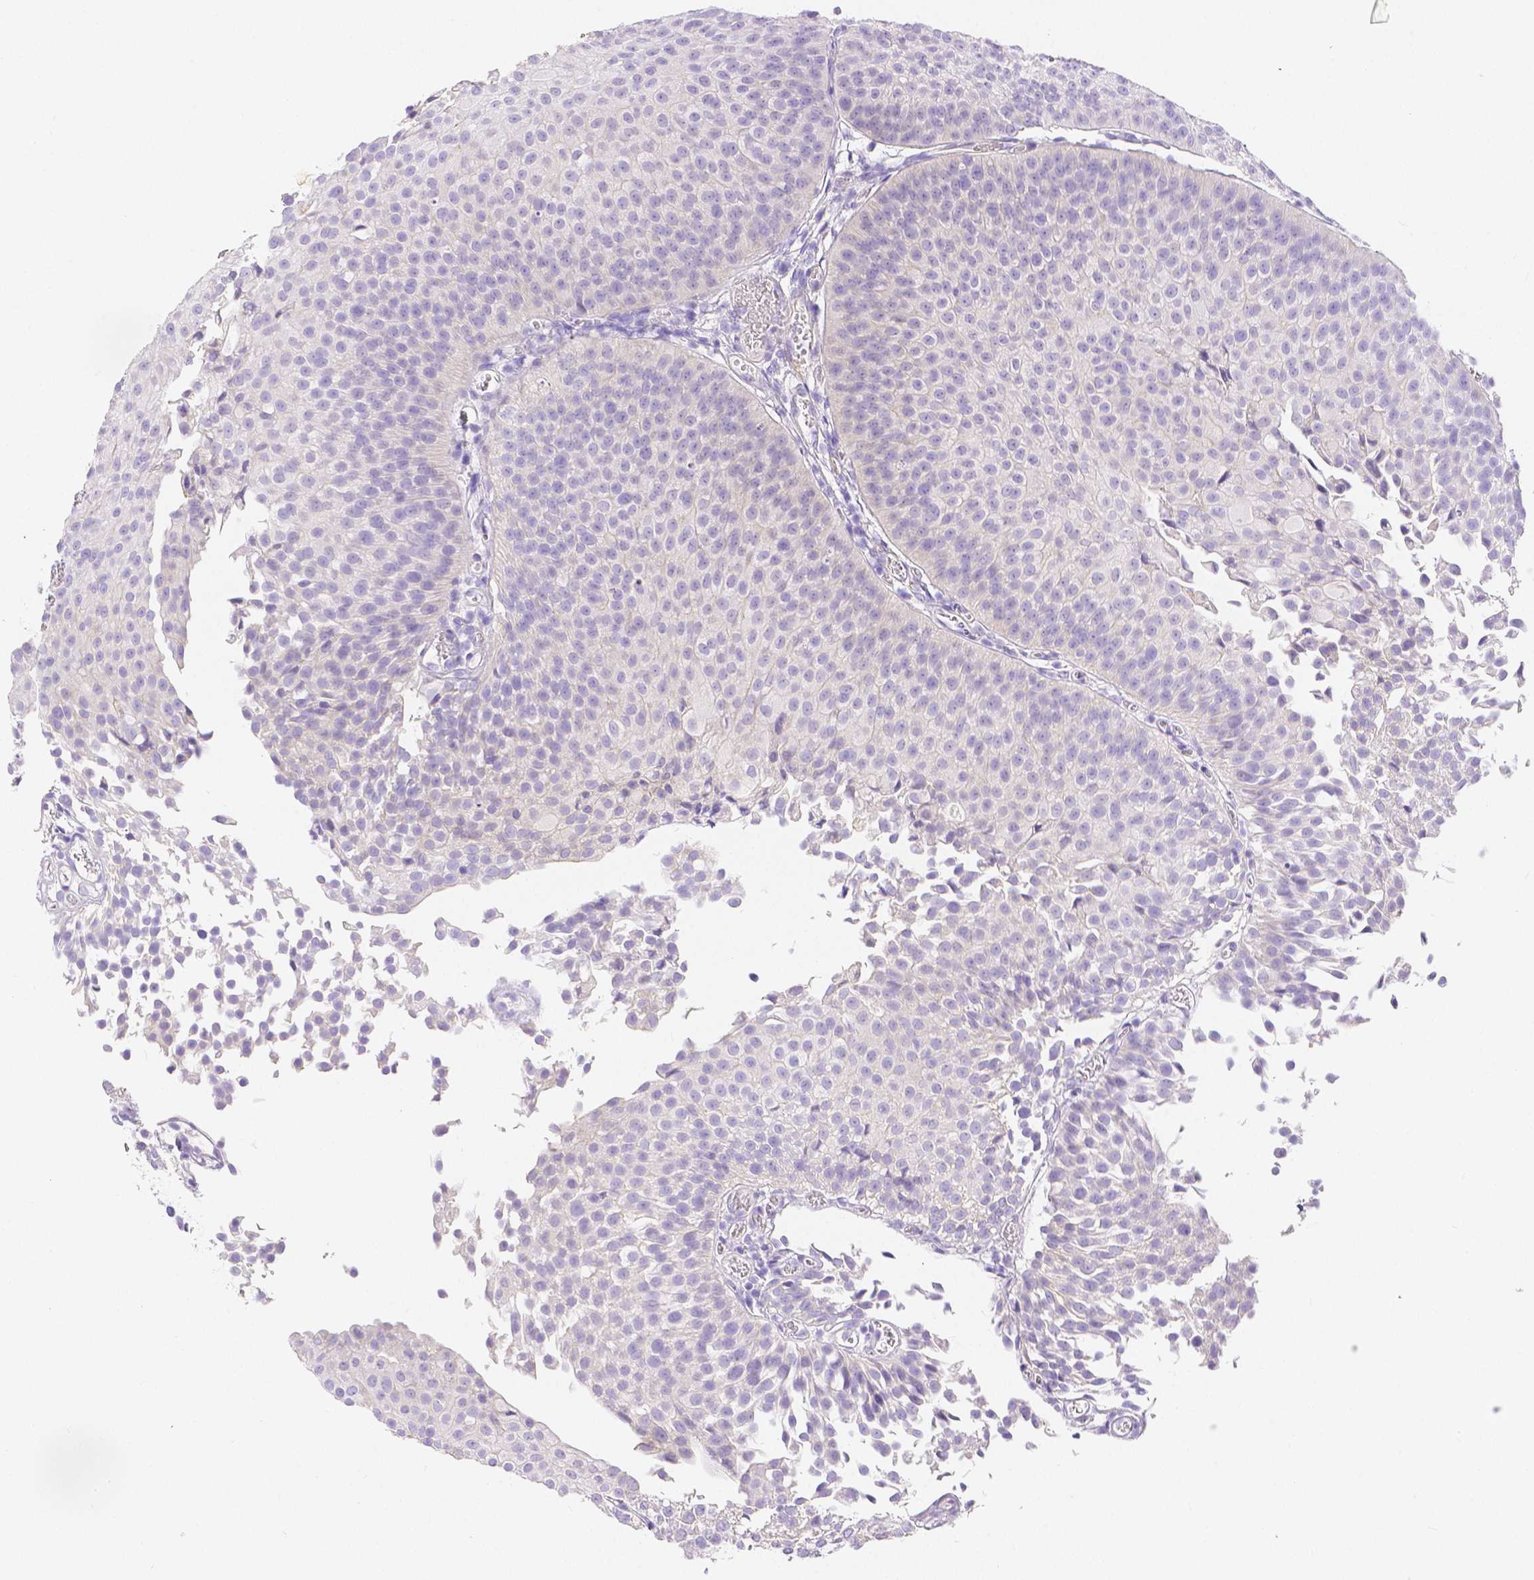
{"staining": {"intensity": "negative", "quantity": "none", "location": "none"}, "tissue": "urothelial cancer", "cell_type": "Tumor cells", "image_type": "cancer", "snomed": [{"axis": "morphology", "description": "Urothelial carcinoma, Low grade"}, {"axis": "topography", "description": "Urinary bladder"}], "caption": "High magnification brightfield microscopy of urothelial cancer stained with DAB (brown) and counterstained with hematoxylin (blue): tumor cells show no significant staining.", "gene": "SLC27A5", "patient": {"sex": "male", "age": 80}}